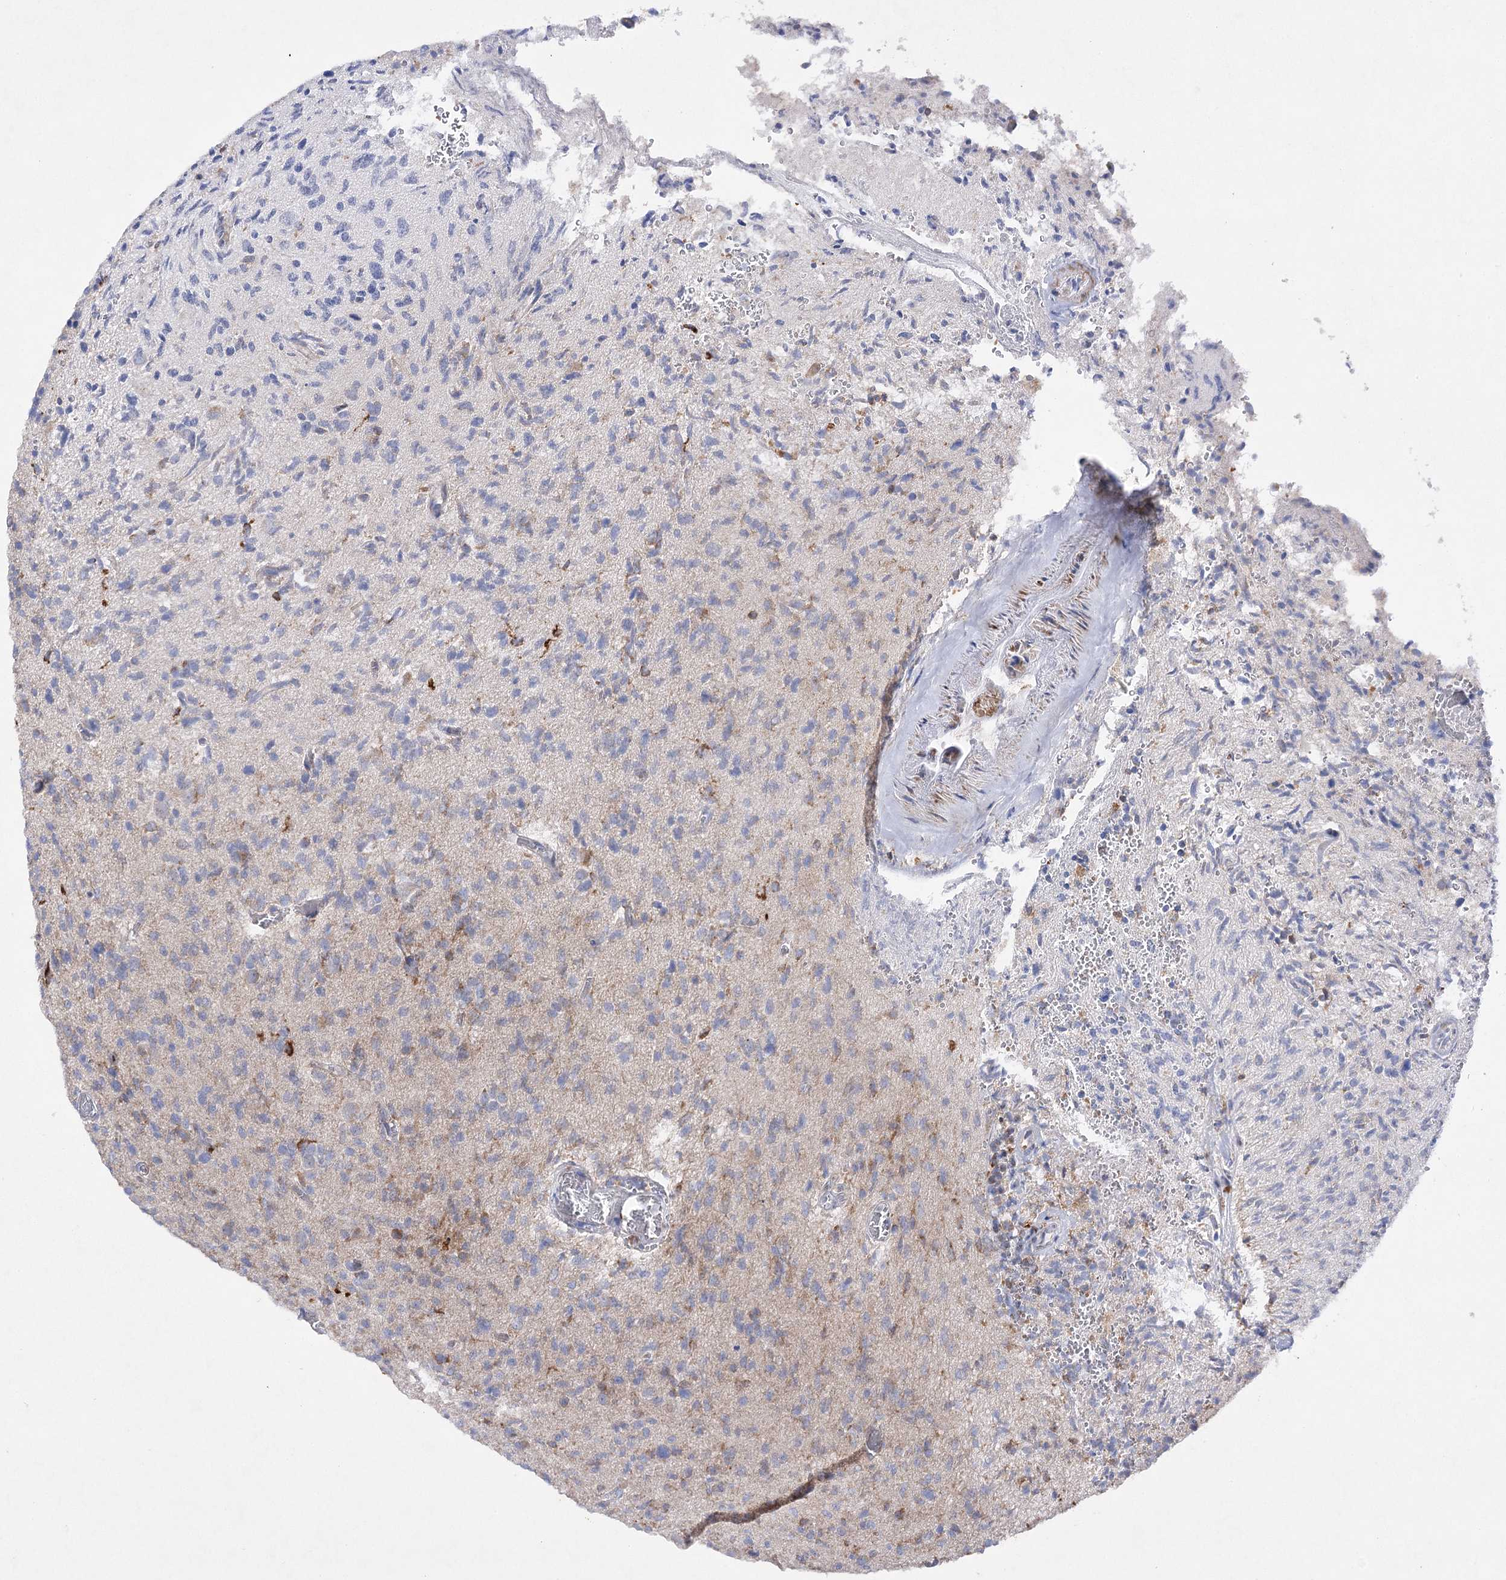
{"staining": {"intensity": "moderate", "quantity": "<25%", "location": "cytoplasmic/membranous"}, "tissue": "glioma", "cell_type": "Tumor cells", "image_type": "cancer", "snomed": [{"axis": "morphology", "description": "Glioma, malignant, High grade"}, {"axis": "topography", "description": "Brain"}], "caption": "Malignant high-grade glioma stained for a protein exhibits moderate cytoplasmic/membranous positivity in tumor cells.", "gene": "COX15", "patient": {"sex": "female", "age": 57}}